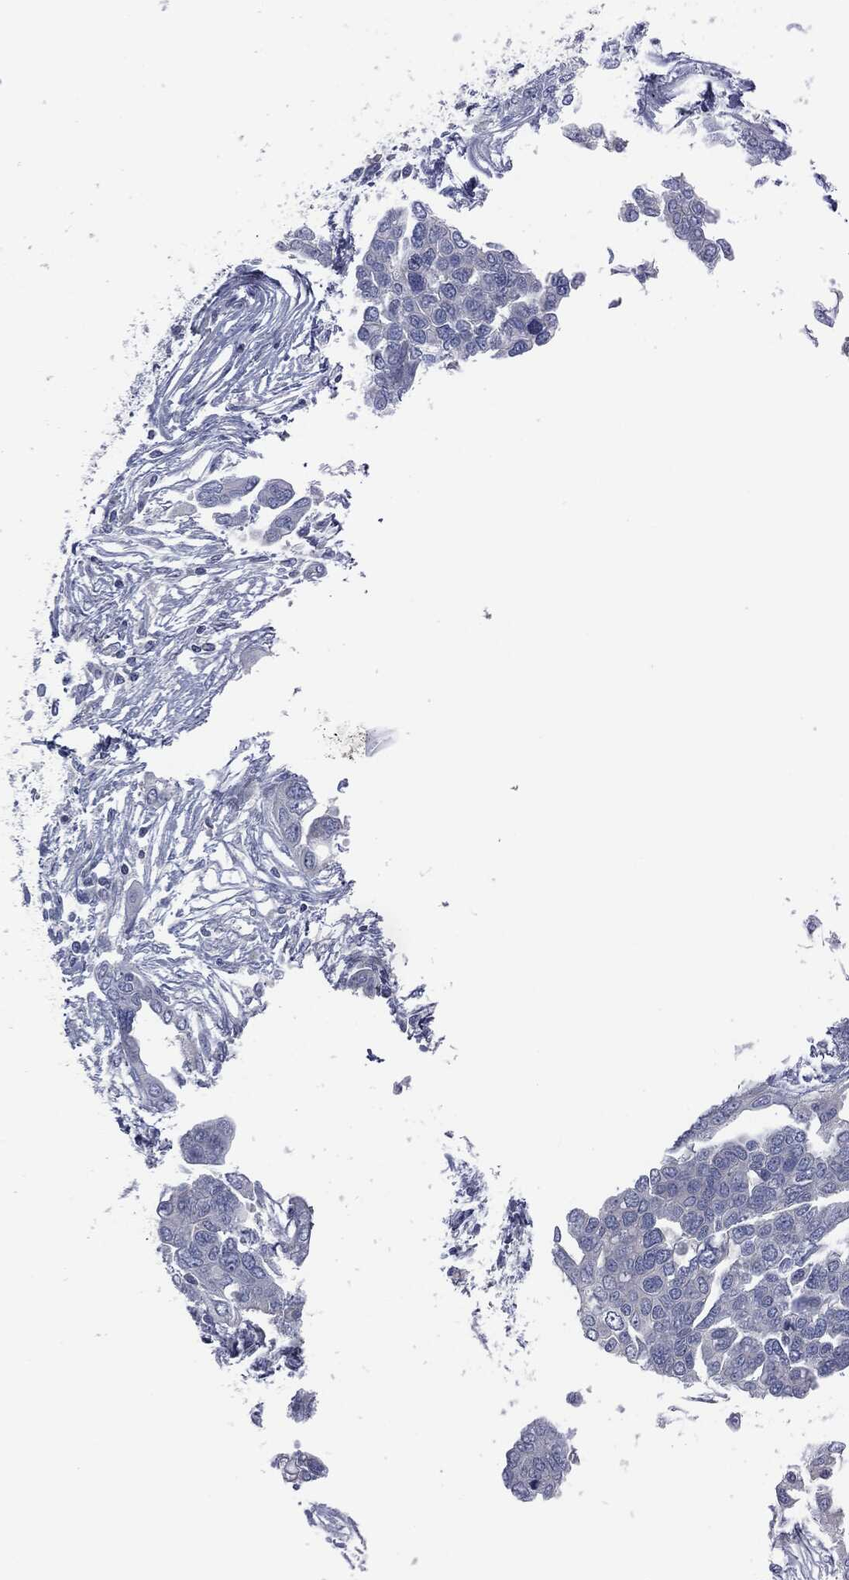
{"staining": {"intensity": "negative", "quantity": "none", "location": "none"}, "tissue": "ovarian cancer", "cell_type": "Tumor cells", "image_type": "cancer", "snomed": [{"axis": "morphology", "description": "Cystadenocarcinoma, serous, NOS"}, {"axis": "topography", "description": "Ovary"}], "caption": "IHC of human ovarian cancer displays no expression in tumor cells. The staining is performed using DAB brown chromogen with nuclei counter-stained in using hematoxylin.", "gene": "CAV3", "patient": {"sex": "female", "age": 59}}